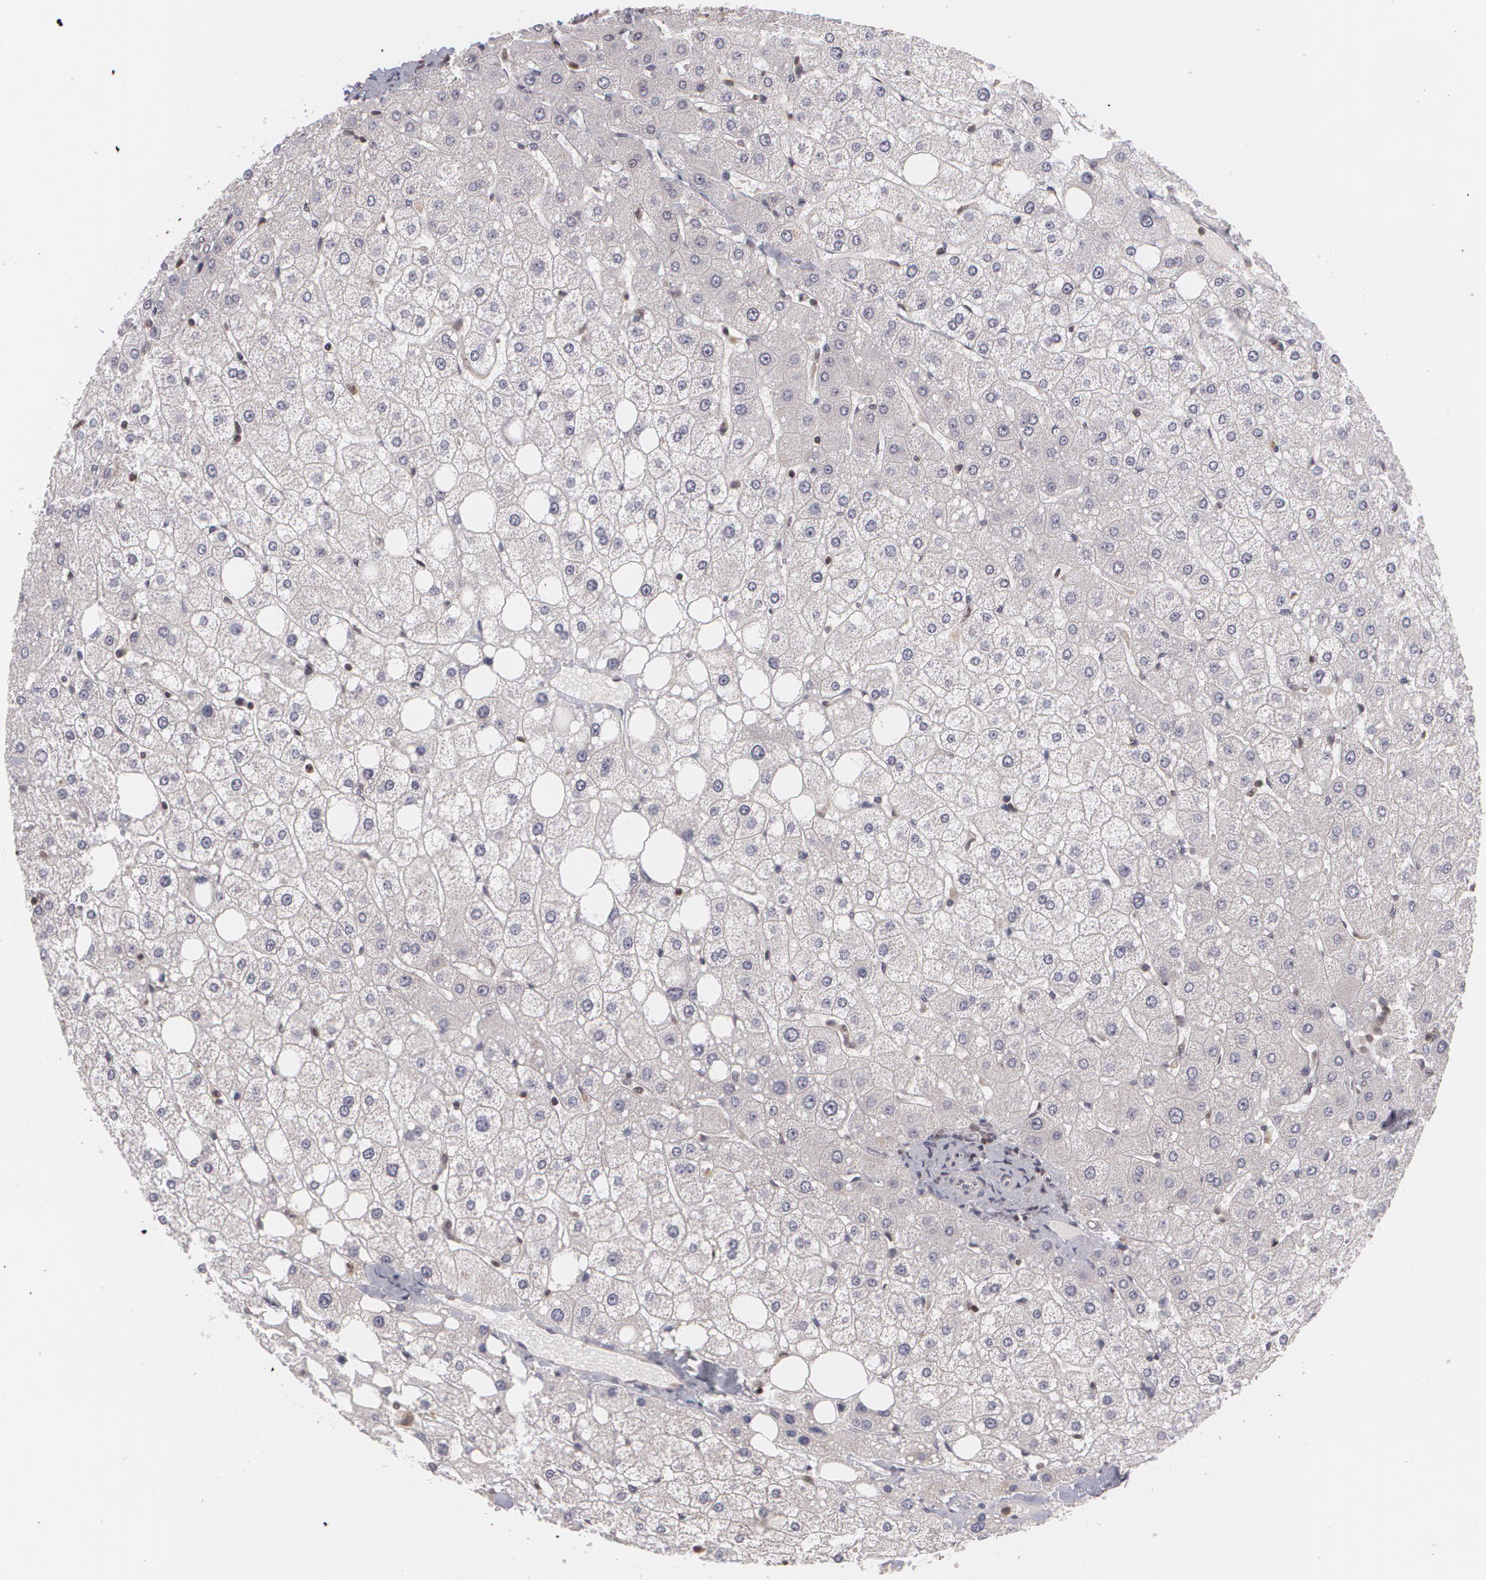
{"staining": {"intensity": "weak", "quantity": ">75%", "location": "nuclear"}, "tissue": "liver", "cell_type": "Cholangiocytes", "image_type": "normal", "snomed": [{"axis": "morphology", "description": "Normal tissue, NOS"}, {"axis": "topography", "description": "Liver"}], "caption": "Immunohistochemical staining of benign human liver shows weak nuclear protein expression in about >75% of cholangiocytes.", "gene": "MXD1", "patient": {"sex": "male", "age": 35}}